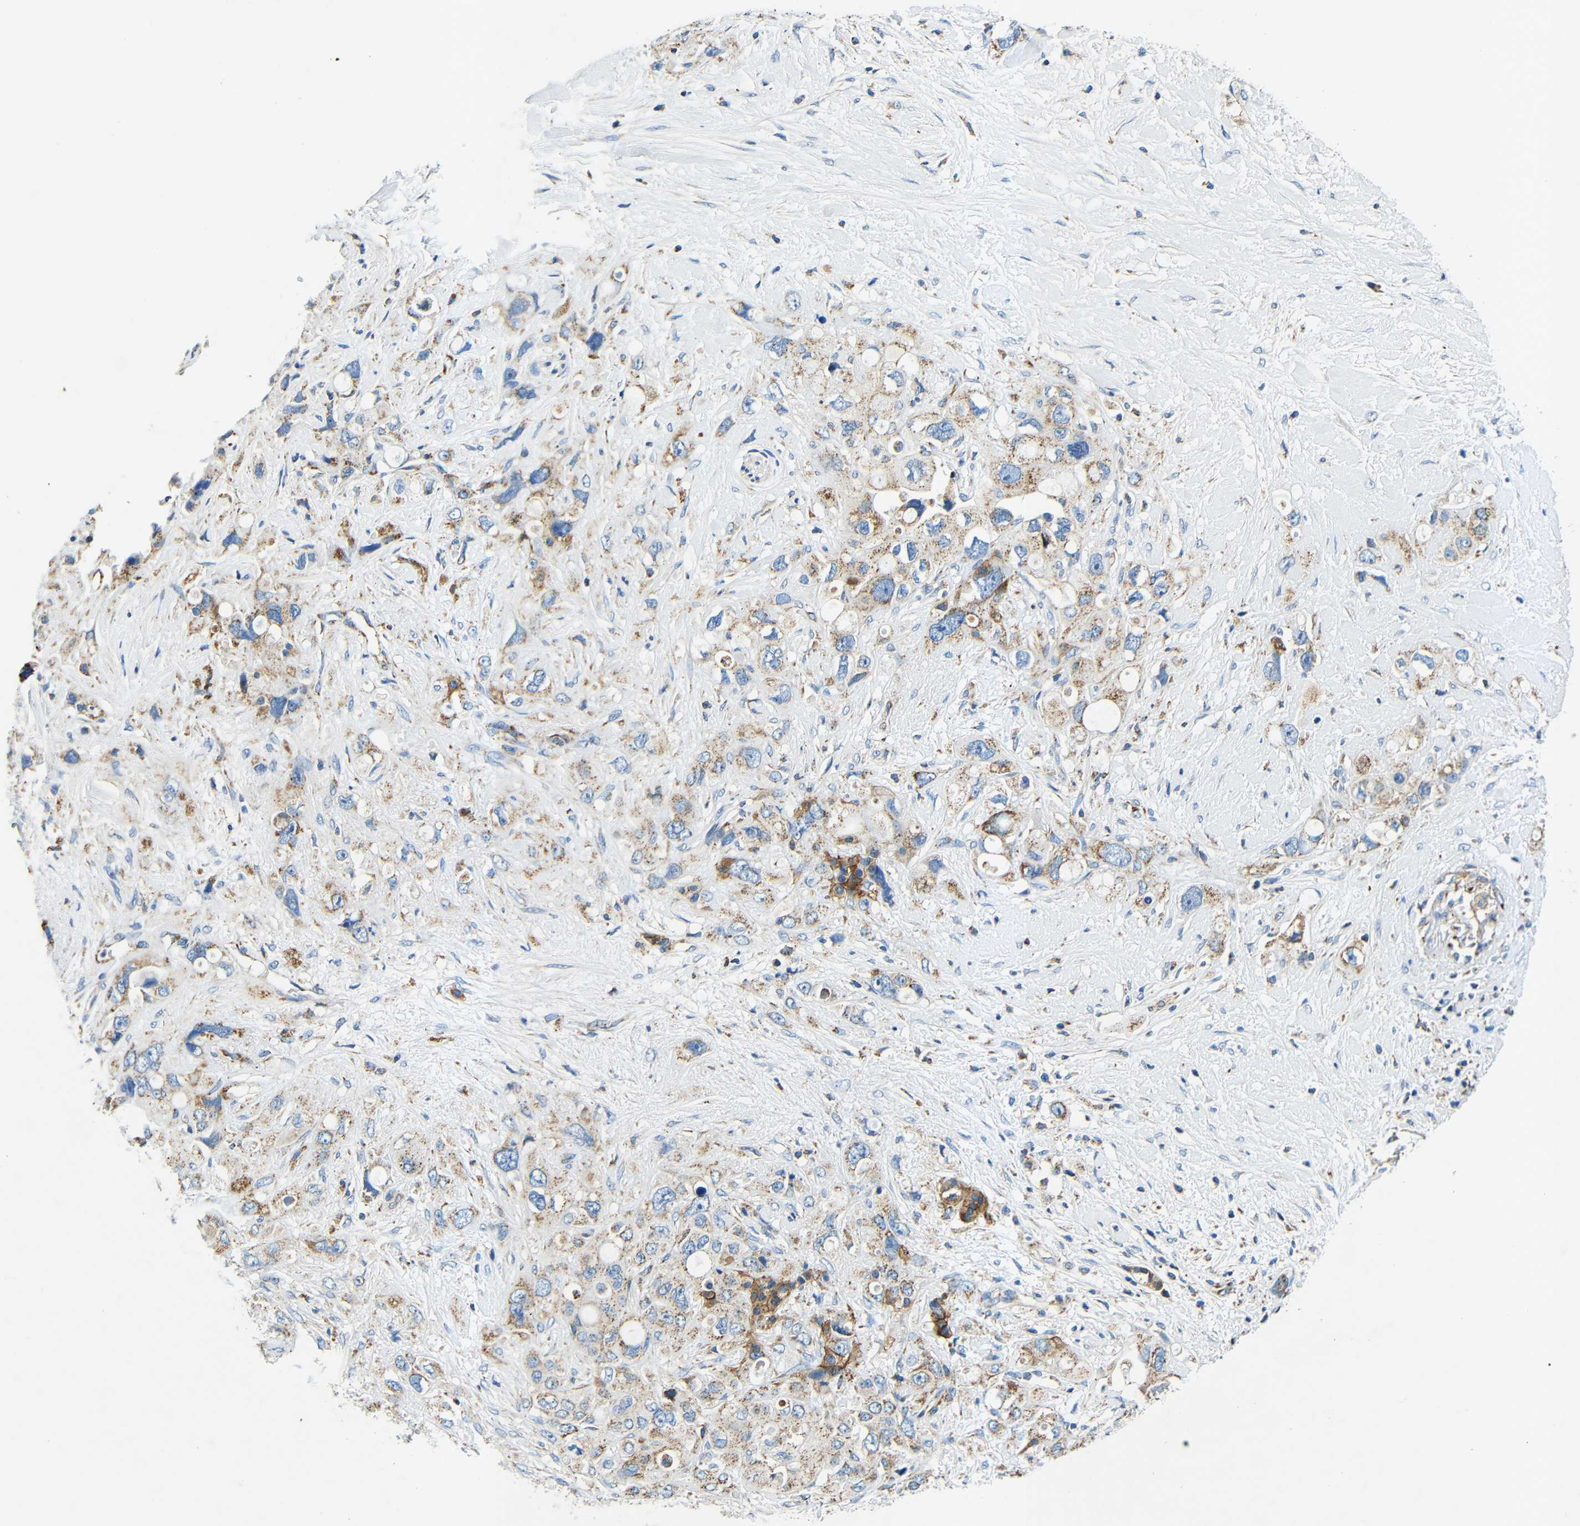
{"staining": {"intensity": "moderate", "quantity": ">75%", "location": "cytoplasmic/membranous"}, "tissue": "pancreatic cancer", "cell_type": "Tumor cells", "image_type": "cancer", "snomed": [{"axis": "morphology", "description": "Adenocarcinoma, NOS"}, {"axis": "topography", "description": "Pancreas"}], "caption": "Tumor cells exhibit medium levels of moderate cytoplasmic/membranous staining in approximately >75% of cells in human pancreatic cancer.", "gene": "GALNT18", "patient": {"sex": "female", "age": 56}}